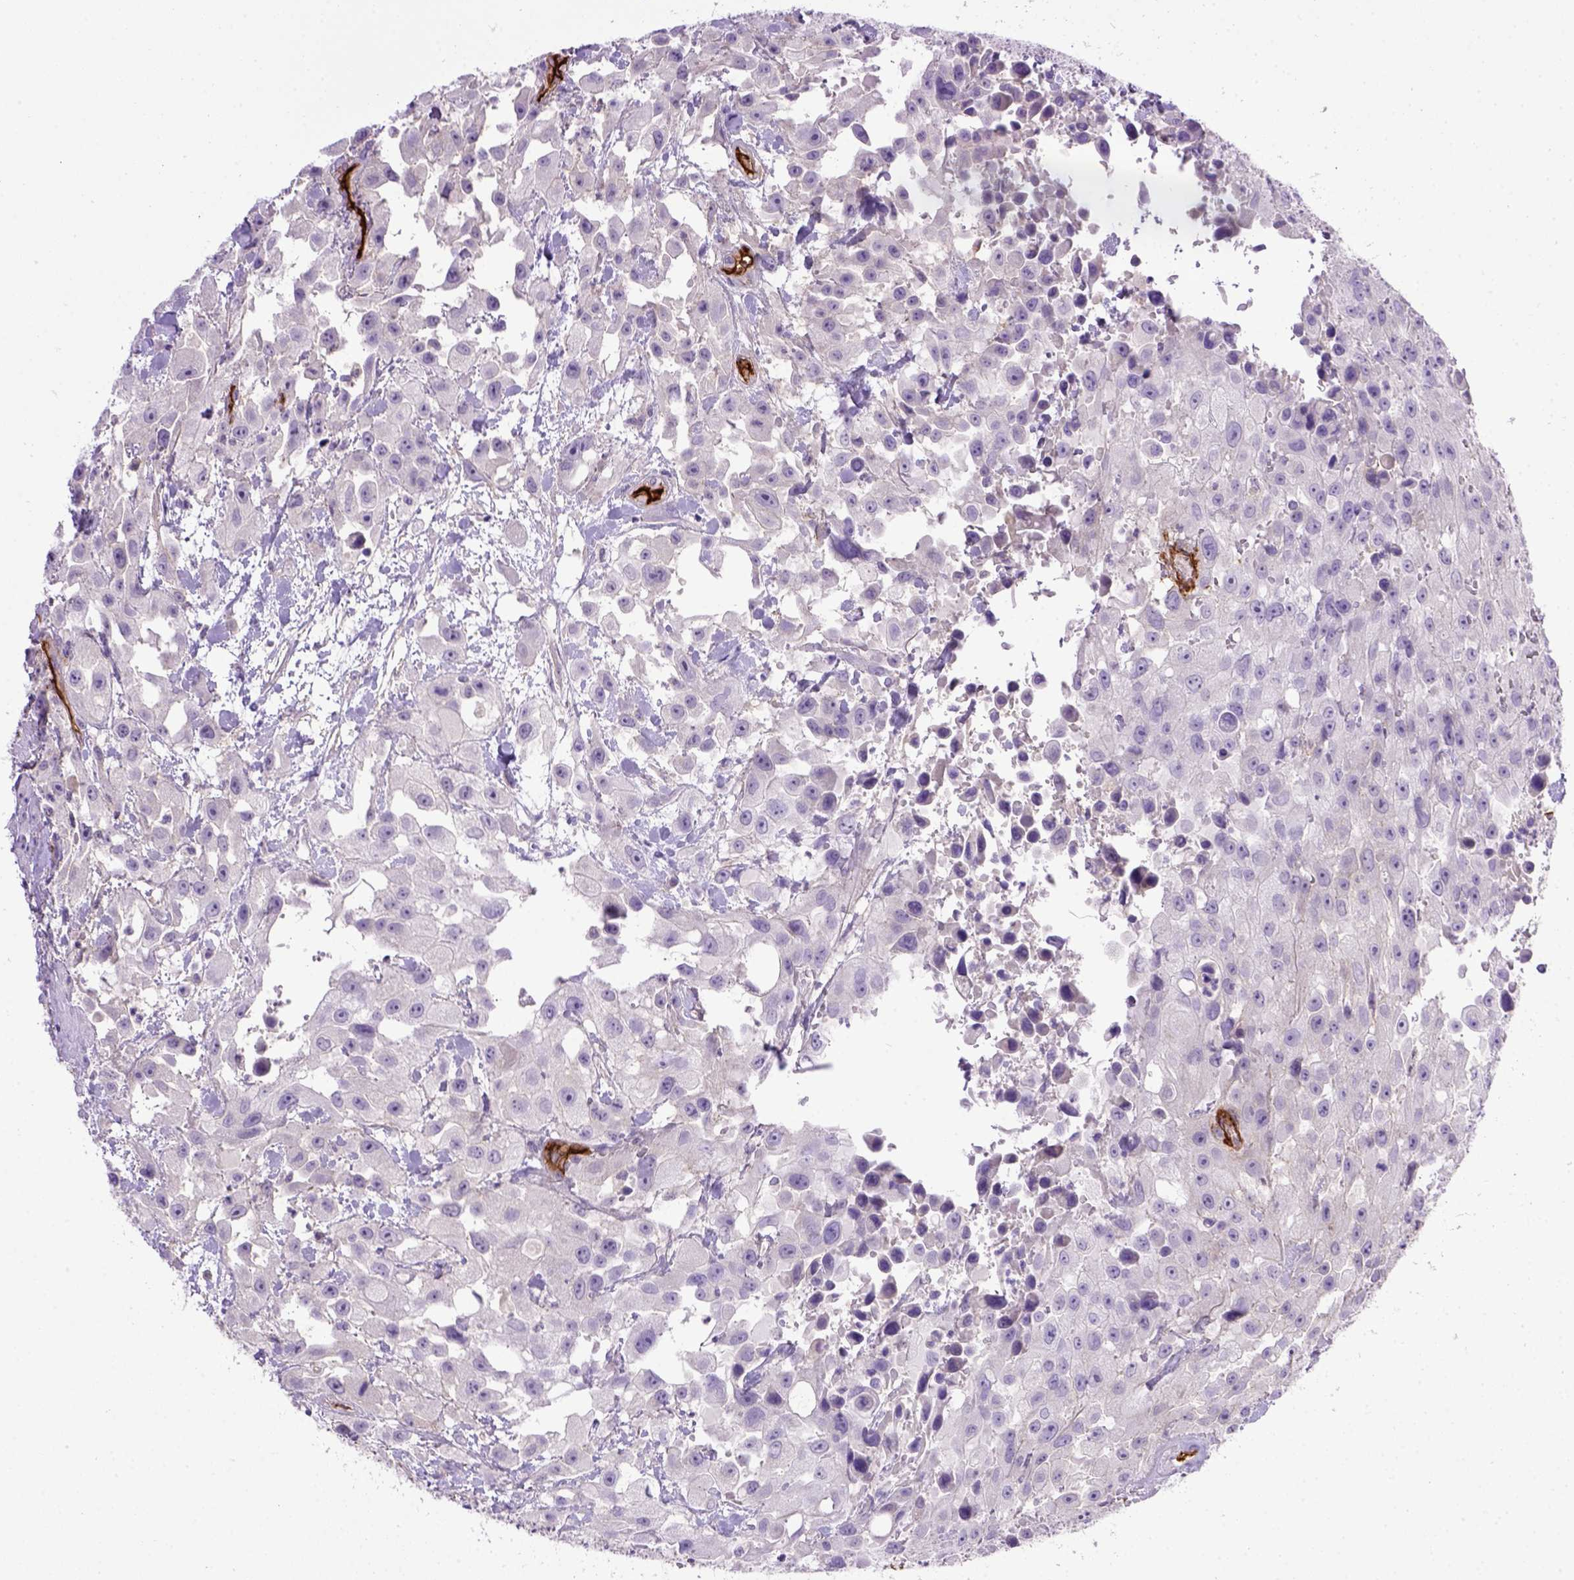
{"staining": {"intensity": "negative", "quantity": "none", "location": "none"}, "tissue": "urothelial cancer", "cell_type": "Tumor cells", "image_type": "cancer", "snomed": [{"axis": "morphology", "description": "Urothelial carcinoma, High grade"}, {"axis": "topography", "description": "Urinary bladder"}], "caption": "Tumor cells show no significant expression in urothelial carcinoma (high-grade).", "gene": "ENG", "patient": {"sex": "male", "age": 79}}